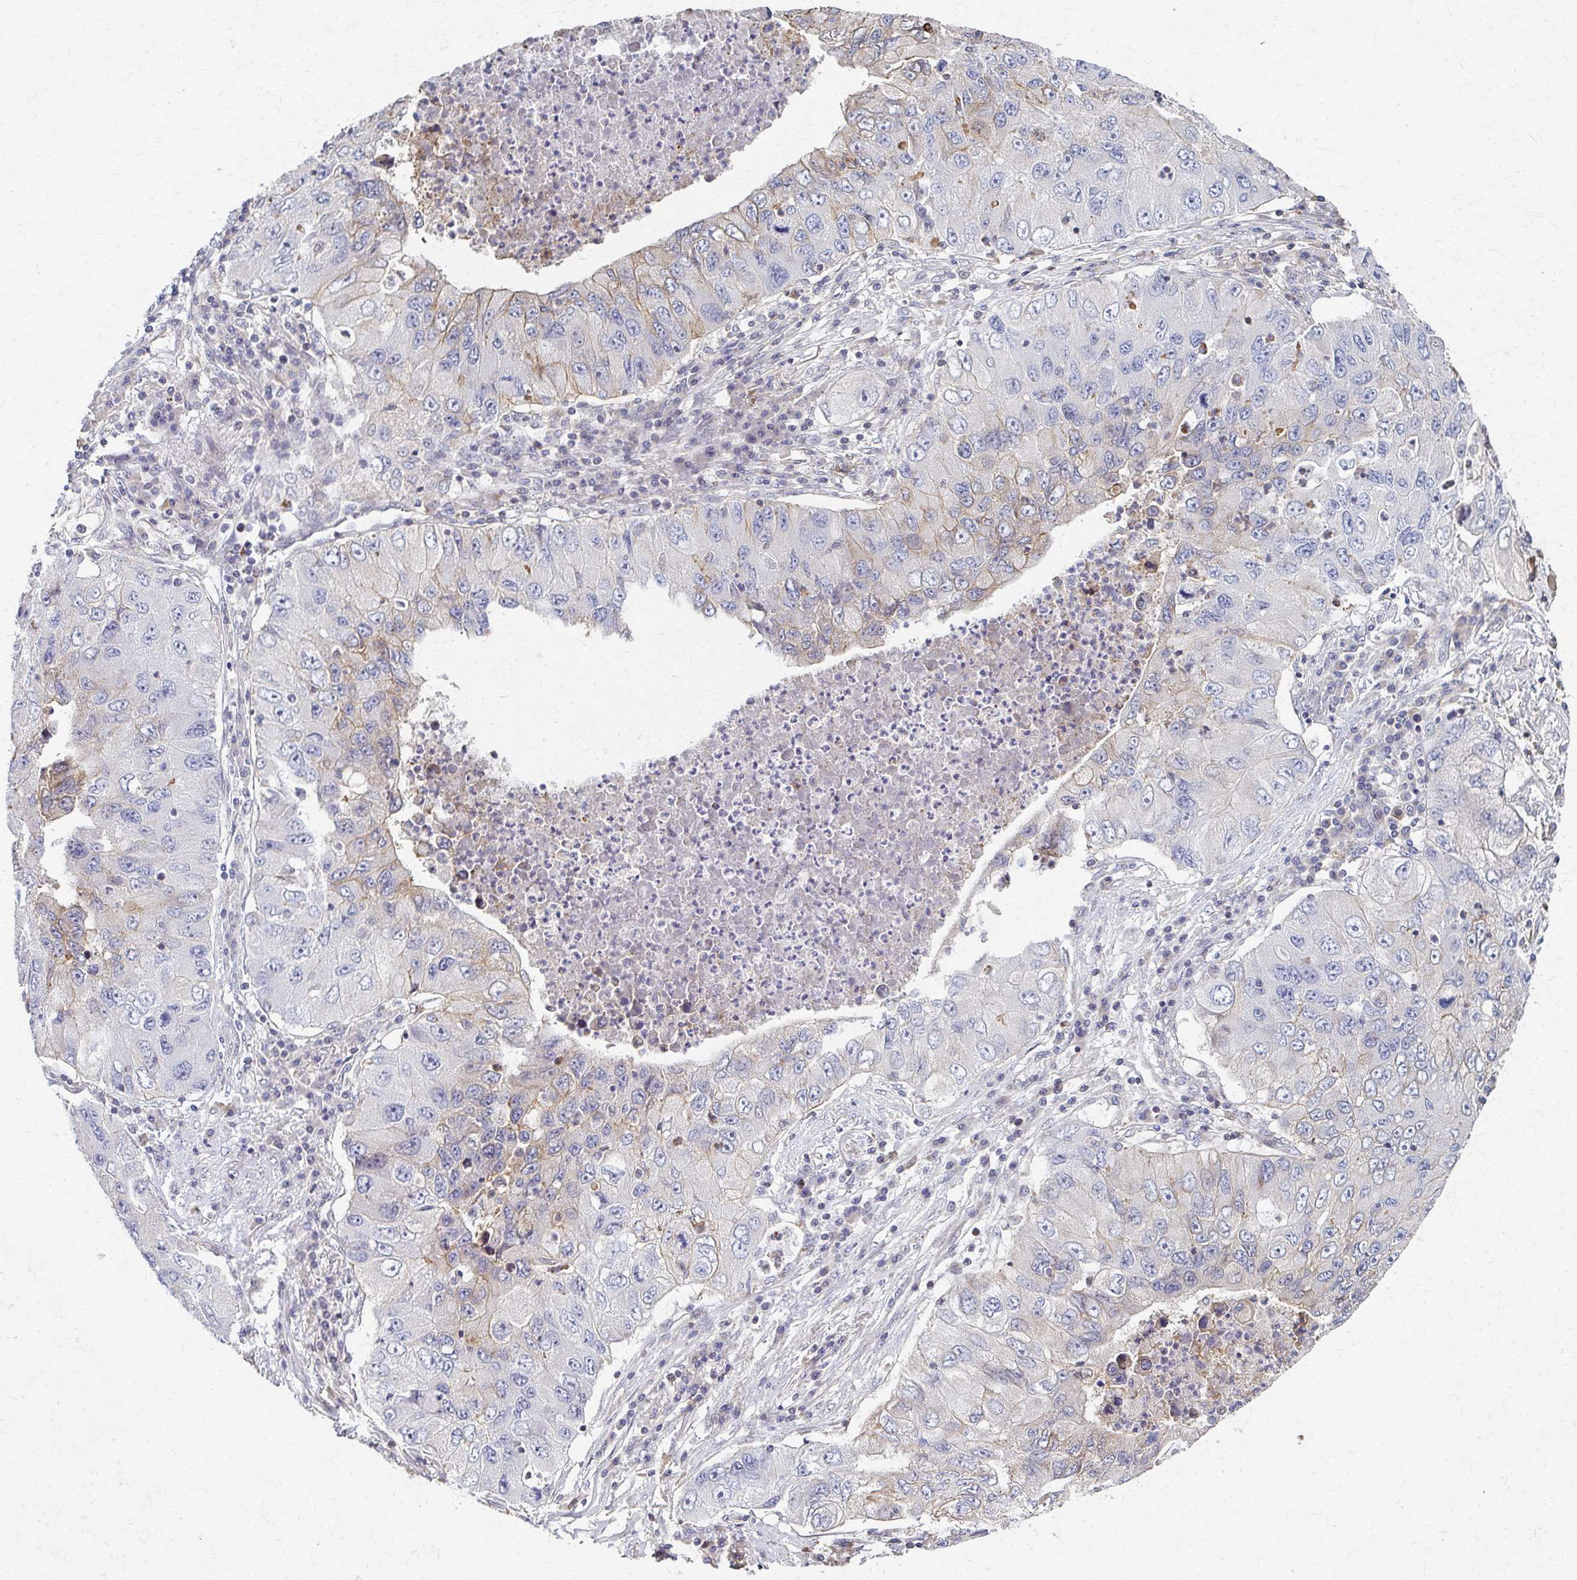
{"staining": {"intensity": "moderate", "quantity": "<25%", "location": "cytoplasmic/membranous"}, "tissue": "lung cancer", "cell_type": "Tumor cells", "image_type": "cancer", "snomed": [{"axis": "morphology", "description": "Adenocarcinoma, NOS"}, {"axis": "morphology", "description": "Adenocarcinoma, metastatic, NOS"}, {"axis": "topography", "description": "Lymph node"}, {"axis": "topography", "description": "Lung"}], "caption": "IHC image of human lung cancer stained for a protein (brown), which demonstrates low levels of moderate cytoplasmic/membranous staining in approximately <25% of tumor cells.", "gene": "EOLA2", "patient": {"sex": "female", "age": 54}}